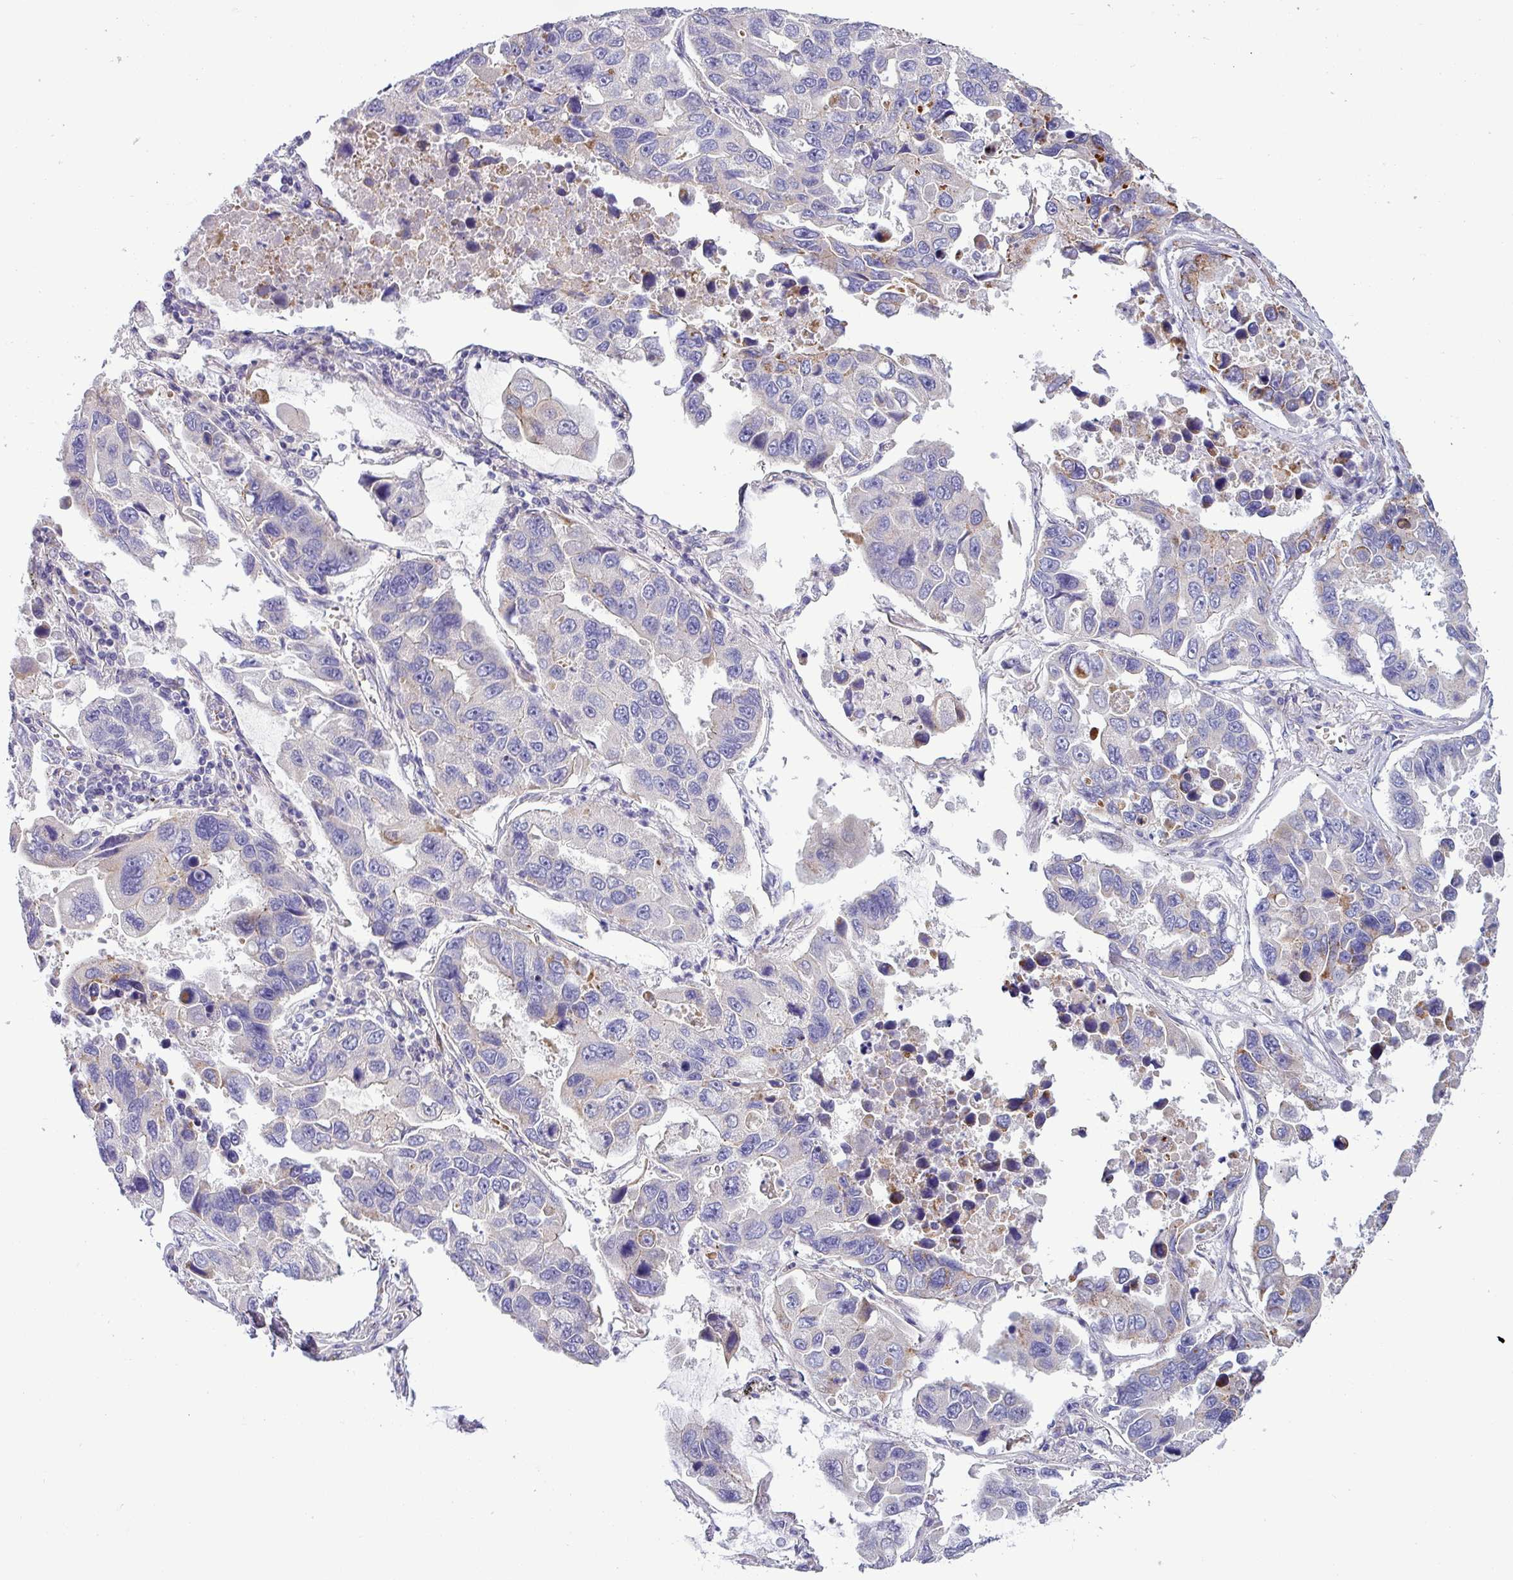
{"staining": {"intensity": "weak", "quantity": "<25%", "location": "cytoplasmic/membranous"}, "tissue": "lung cancer", "cell_type": "Tumor cells", "image_type": "cancer", "snomed": [{"axis": "morphology", "description": "Adenocarcinoma, NOS"}, {"axis": "topography", "description": "Lung"}], "caption": "Immunohistochemistry (IHC) micrograph of neoplastic tissue: human lung cancer (adenocarcinoma) stained with DAB demonstrates no significant protein expression in tumor cells. The staining was performed using DAB to visualize the protein expression in brown, while the nuclei were stained in blue with hematoxylin (Magnification: 20x).", "gene": "ACAP3", "patient": {"sex": "male", "age": 64}}